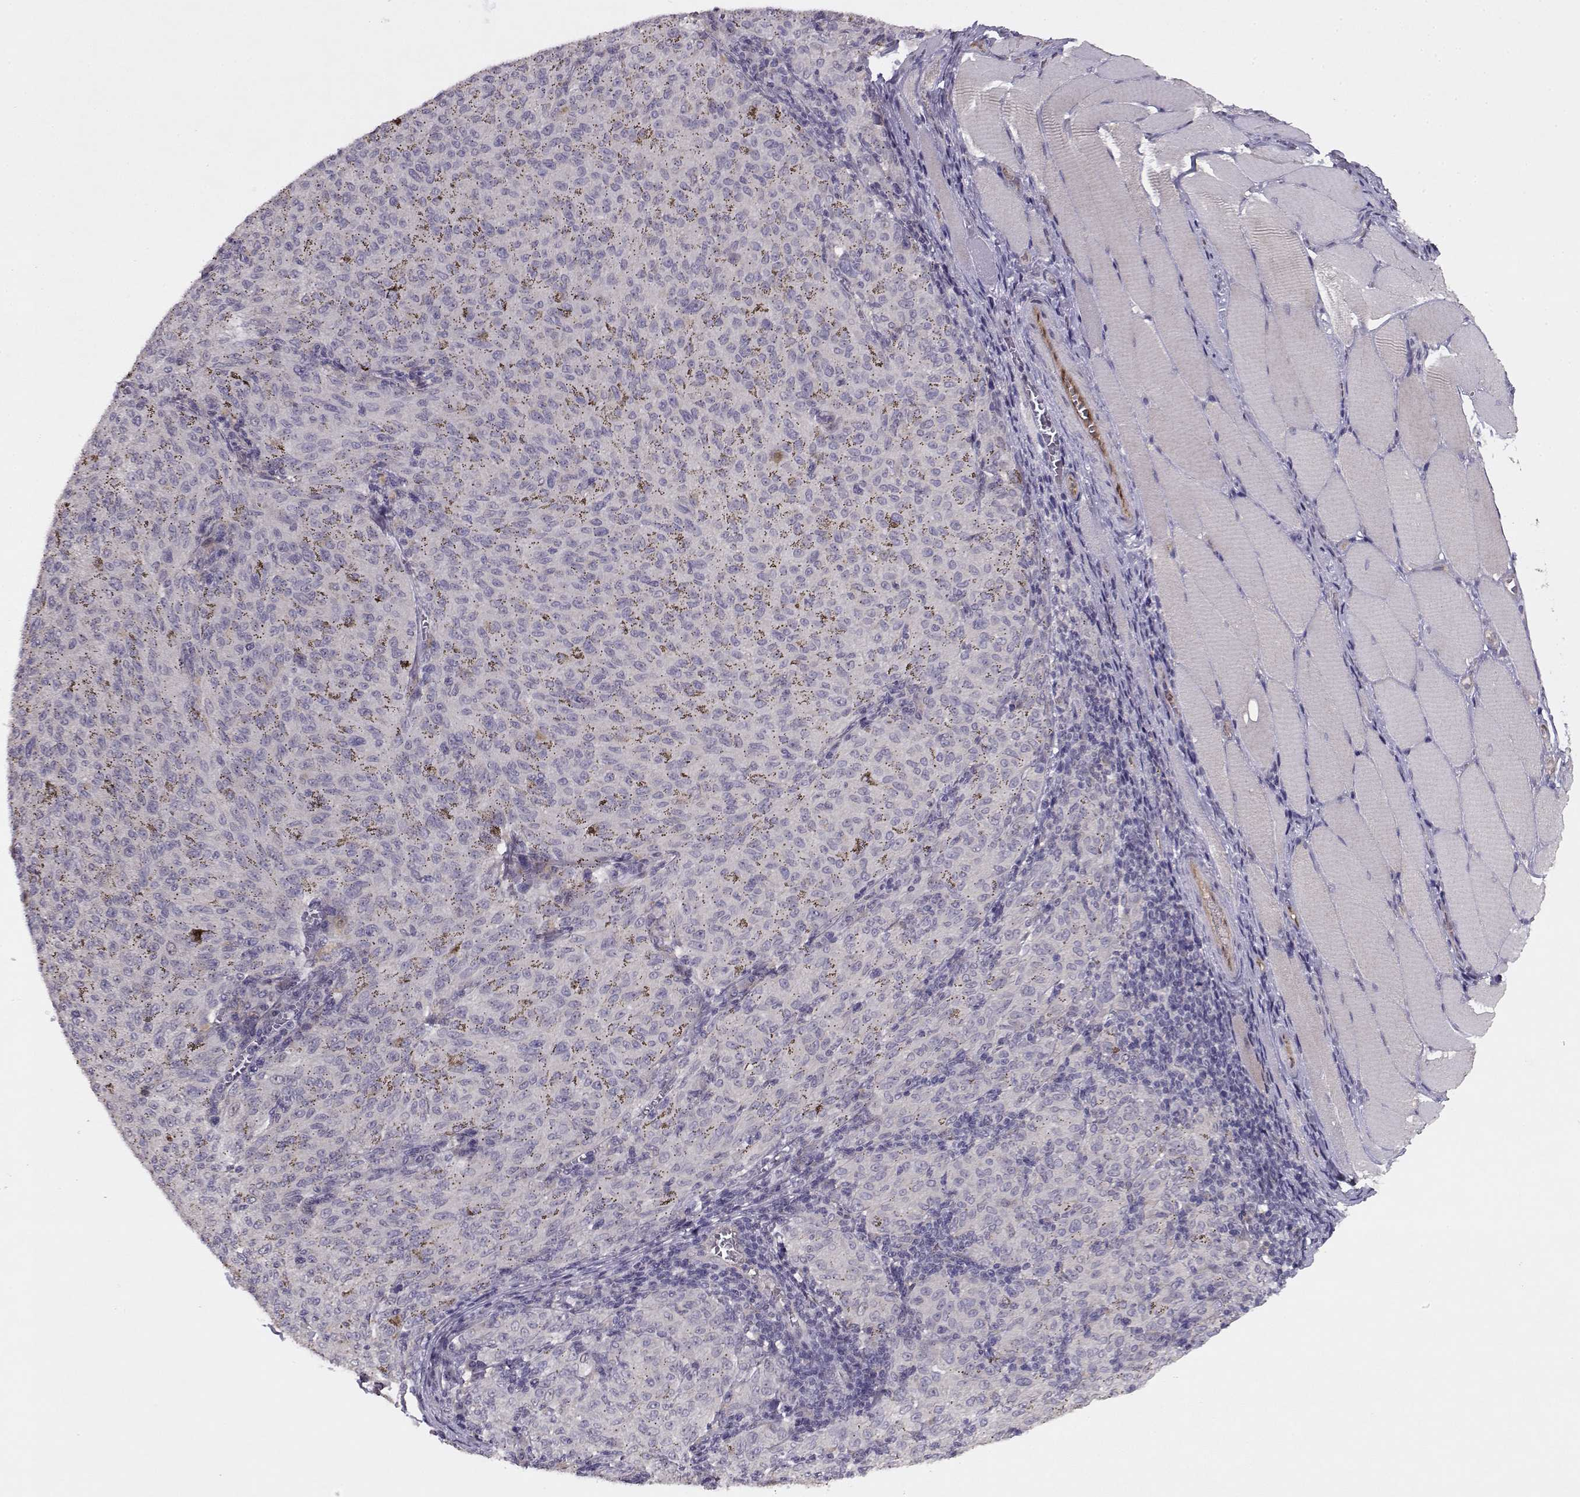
{"staining": {"intensity": "negative", "quantity": "none", "location": "none"}, "tissue": "melanoma", "cell_type": "Tumor cells", "image_type": "cancer", "snomed": [{"axis": "morphology", "description": "Malignant melanoma, NOS"}, {"axis": "topography", "description": "Skin"}], "caption": "Immunohistochemistry (IHC) of human malignant melanoma reveals no expression in tumor cells.", "gene": "BMX", "patient": {"sex": "female", "age": 72}}